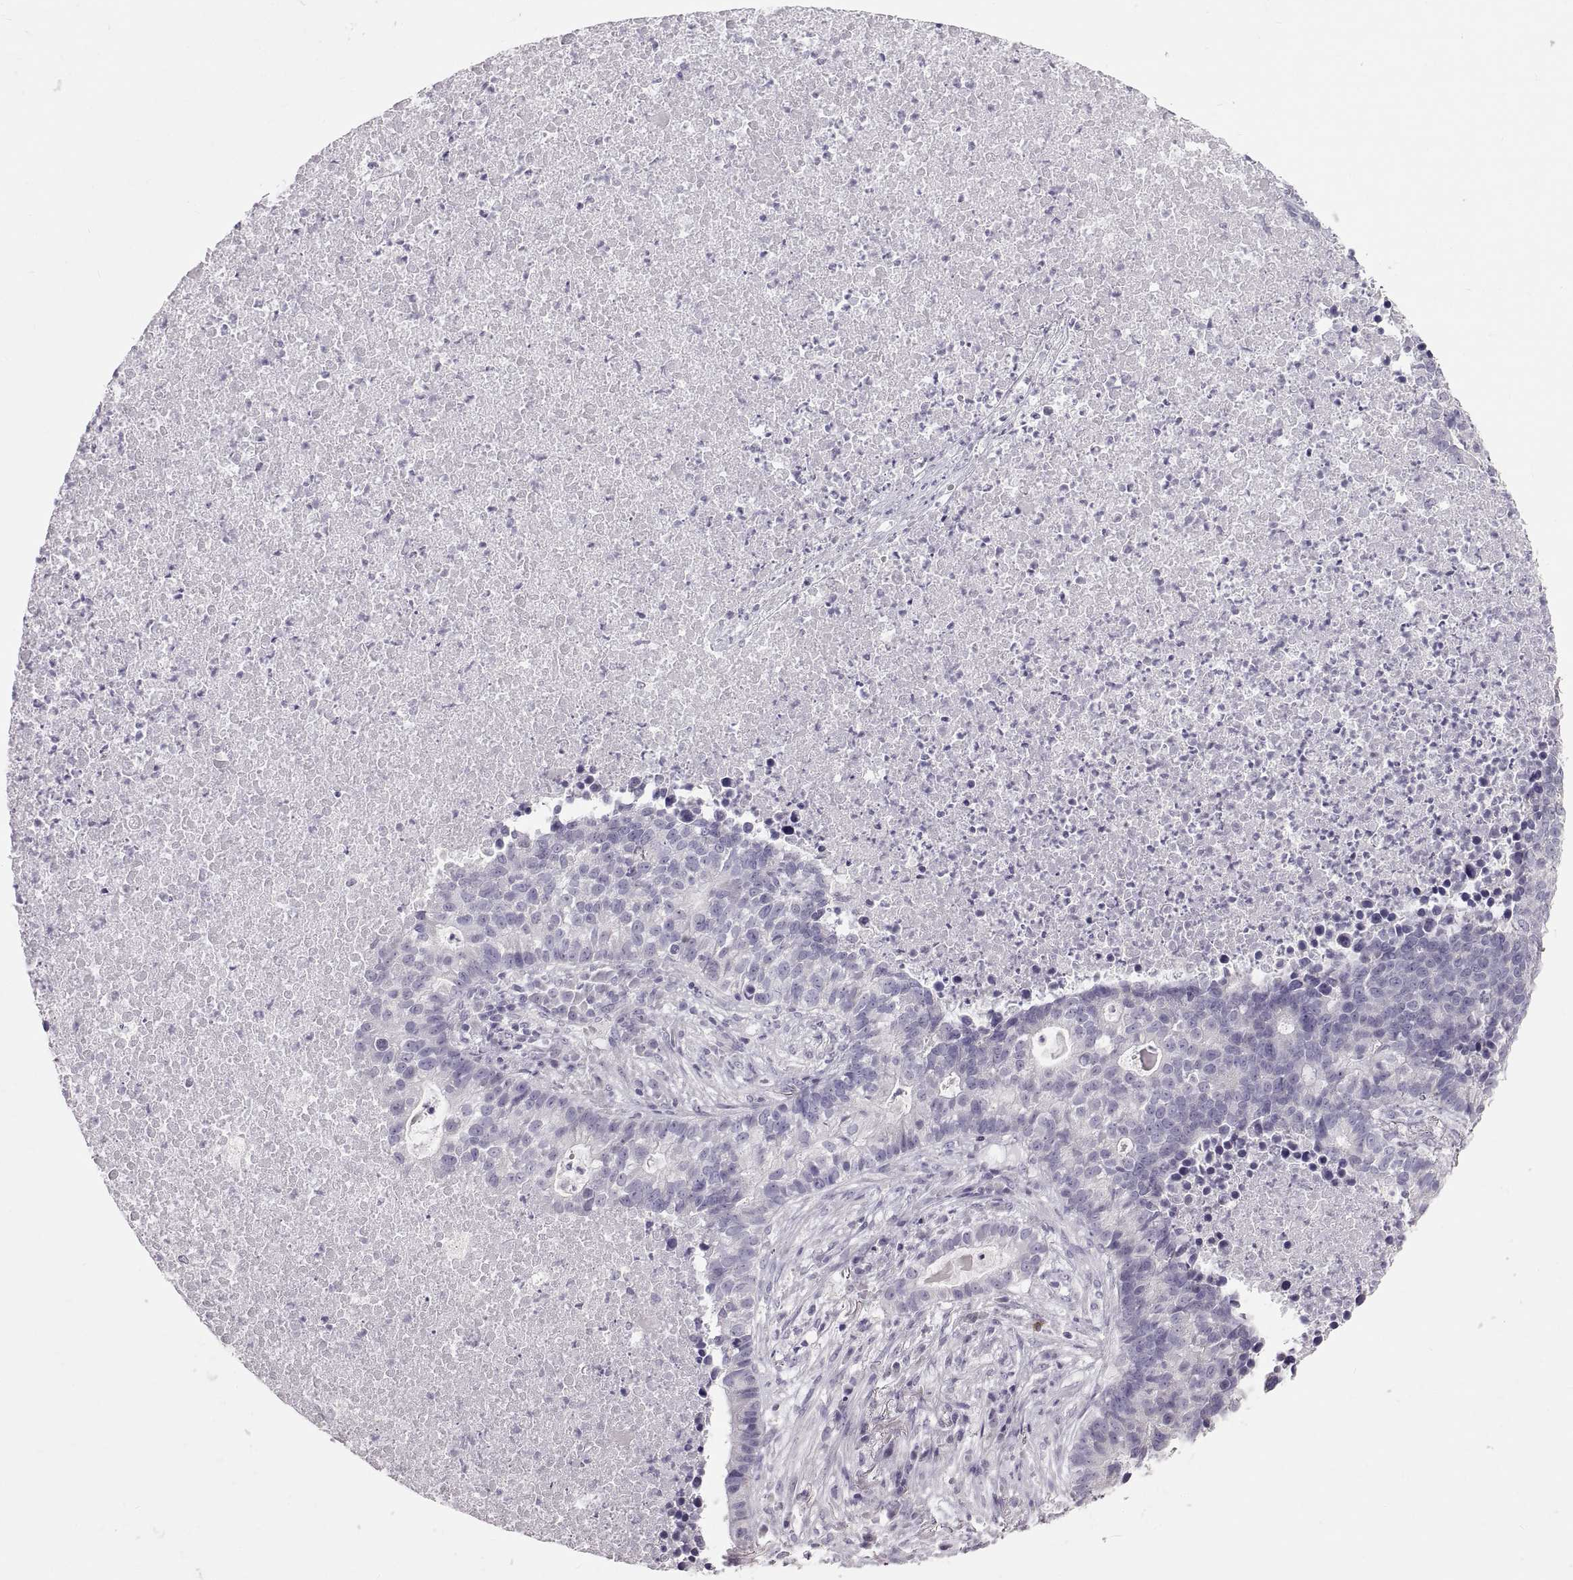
{"staining": {"intensity": "negative", "quantity": "none", "location": "none"}, "tissue": "lung cancer", "cell_type": "Tumor cells", "image_type": "cancer", "snomed": [{"axis": "morphology", "description": "Adenocarcinoma, NOS"}, {"axis": "topography", "description": "Lung"}], "caption": "Immunohistochemistry image of neoplastic tissue: human adenocarcinoma (lung) stained with DAB demonstrates no significant protein staining in tumor cells. The staining was performed using DAB (3,3'-diaminobenzidine) to visualize the protein expression in brown, while the nuclei were stained in blue with hematoxylin (Magnification: 20x).", "gene": "WBP2NL", "patient": {"sex": "male", "age": 57}}